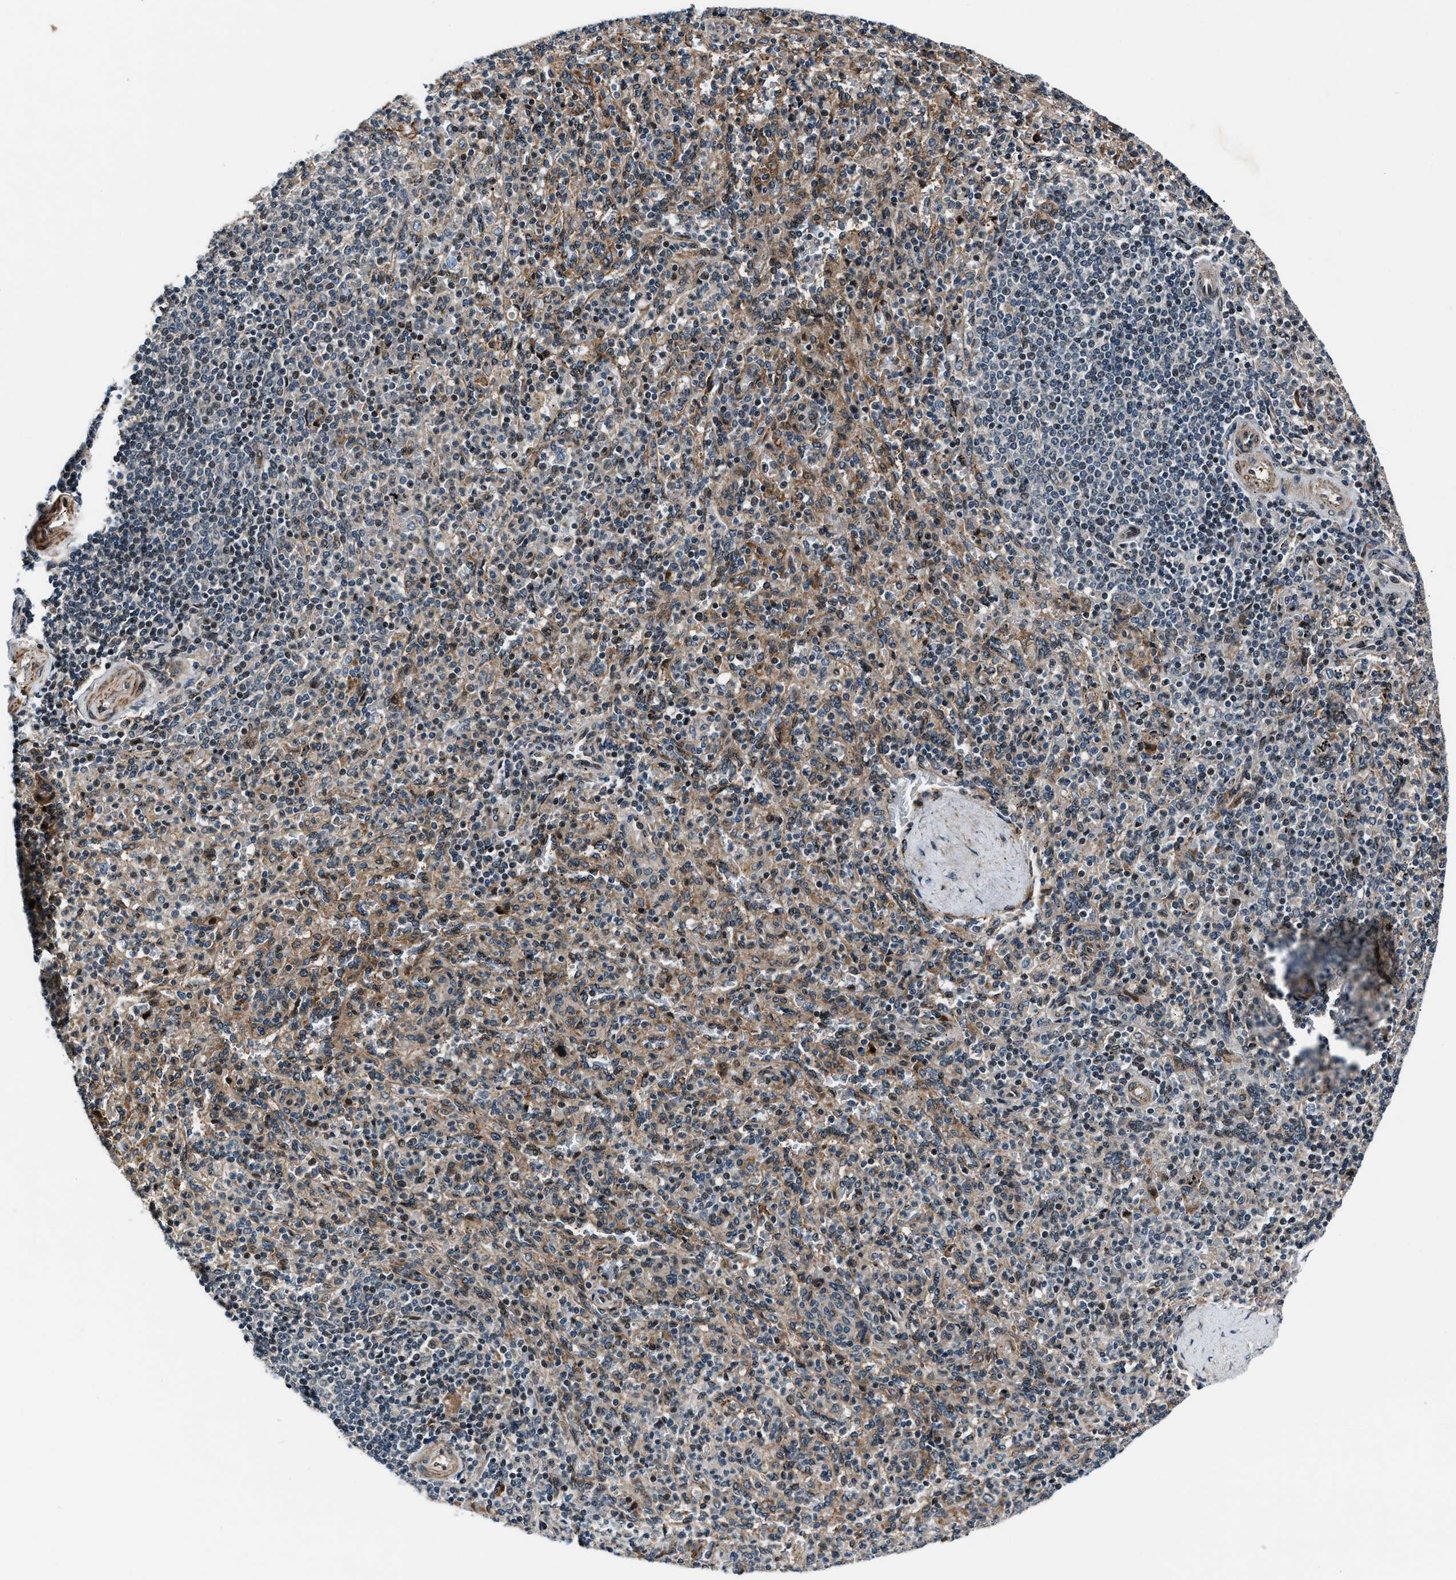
{"staining": {"intensity": "weak", "quantity": "25%-75%", "location": "cytoplasmic/membranous"}, "tissue": "spleen", "cell_type": "Cells in red pulp", "image_type": "normal", "snomed": [{"axis": "morphology", "description": "Normal tissue, NOS"}, {"axis": "topography", "description": "Spleen"}], "caption": "Brown immunohistochemical staining in unremarkable human spleen demonstrates weak cytoplasmic/membranous expression in about 25%-75% of cells in red pulp. The staining was performed using DAB (3,3'-diaminobenzidine), with brown indicating positive protein expression. Nuclei are stained blue with hematoxylin.", "gene": "DYNC2I1", "patient": {"sex": "male", "age": 36}}